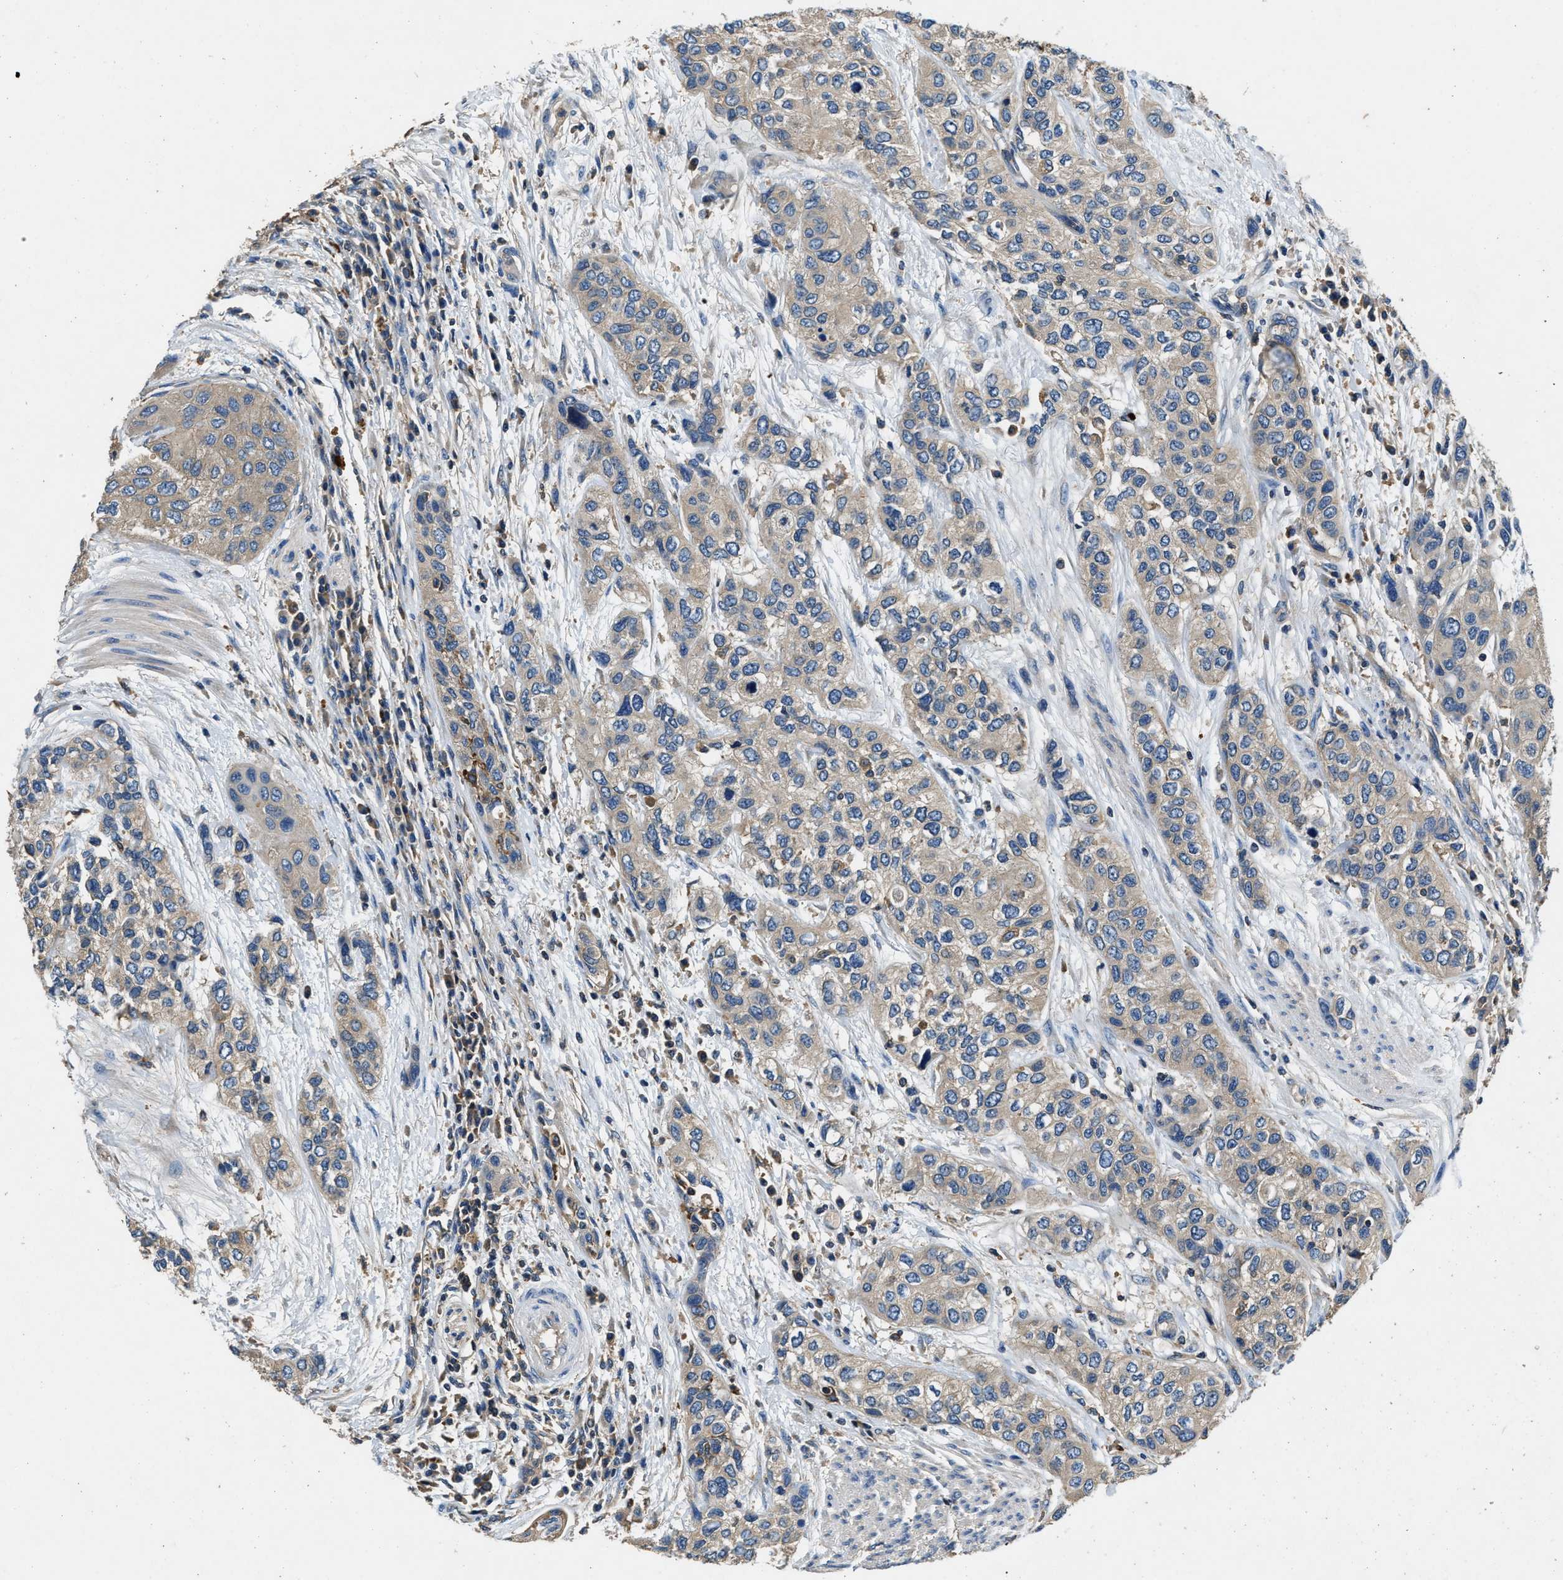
{"staining": {"intensity": "weak", "quantity": "25%-75%", "location": "cytoplasmic/membranous"}, "tissue": "urothelial cancer", "cell_type": "Tumor cells", "image_type": "cancer", "snomed": [{"axis": "morphology", "description": "Urothelial carcinoma, High grade"}, {"axis": "topography", "description": "Urinary bladder"}], "caption": "High-grade urothelial carcinoma tissue reveals weak cytoplasmic/membranous positivity in approximately 25%-75% of tumor cells, visualized by immunohistochemistry.", "gene": "BLOC1S1", "patient": {"sex": "female", "age": 56}}